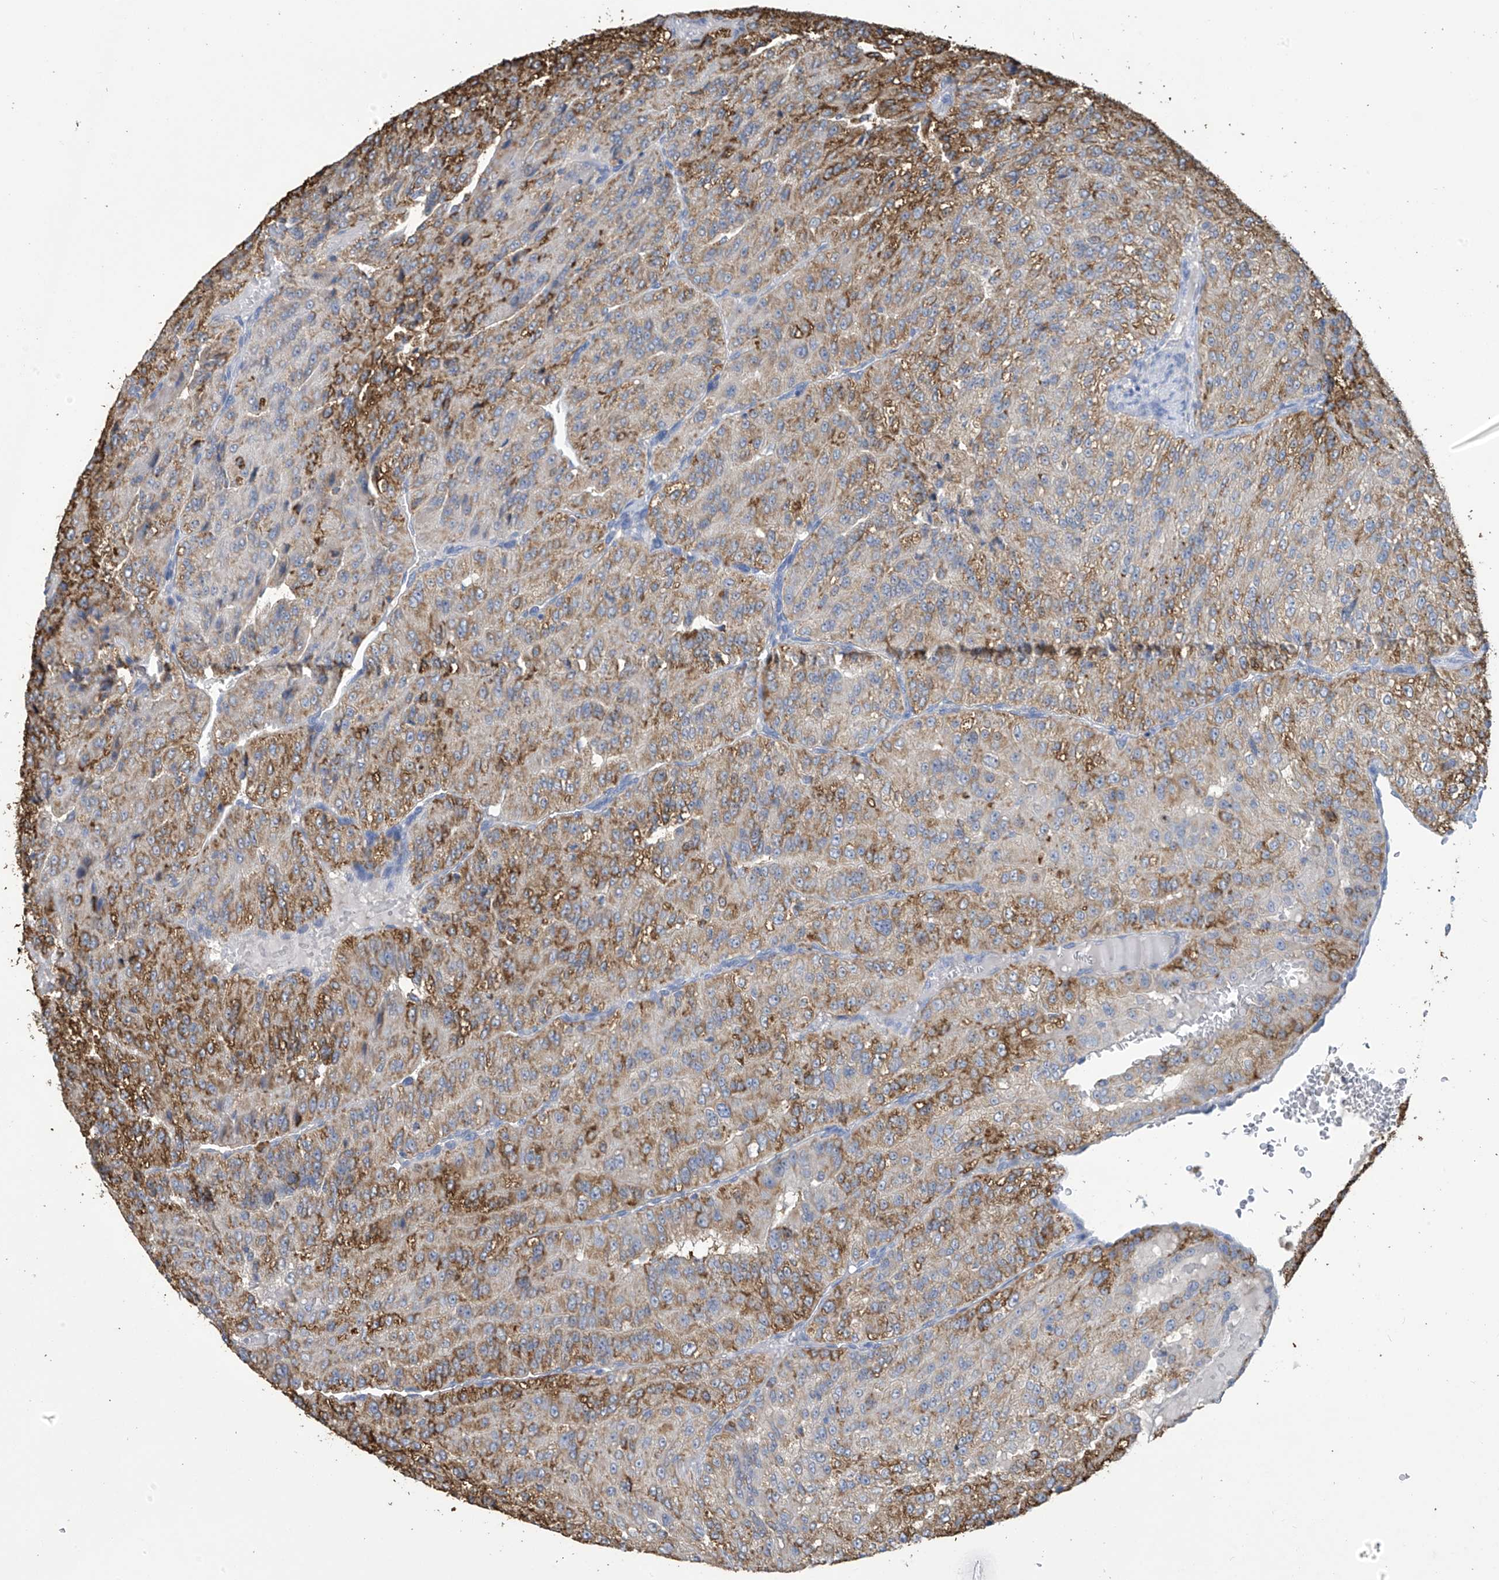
{"staining": {"intensity": "strong", "quantity": "25%-75%", "location": "cytoplasmic/membranous"}, "tissue": "renal cancer", "cell_type": "Tumor cells", "image_type": "cancer", "snomed": [{"axis": "morphology", "description": "Adenocarcinoma, NOS"}, {"axis": "topography", "description": "Kidney"}], "caption": "About 25%-75% of tumor cells in adenocarcinoma (renal) reveal strong cytoplasmic/membranous protein staining as visualized by brown immunohistochemical staining.", "gene": "OGT", "patient": {"sex": "female", "age": 63}}